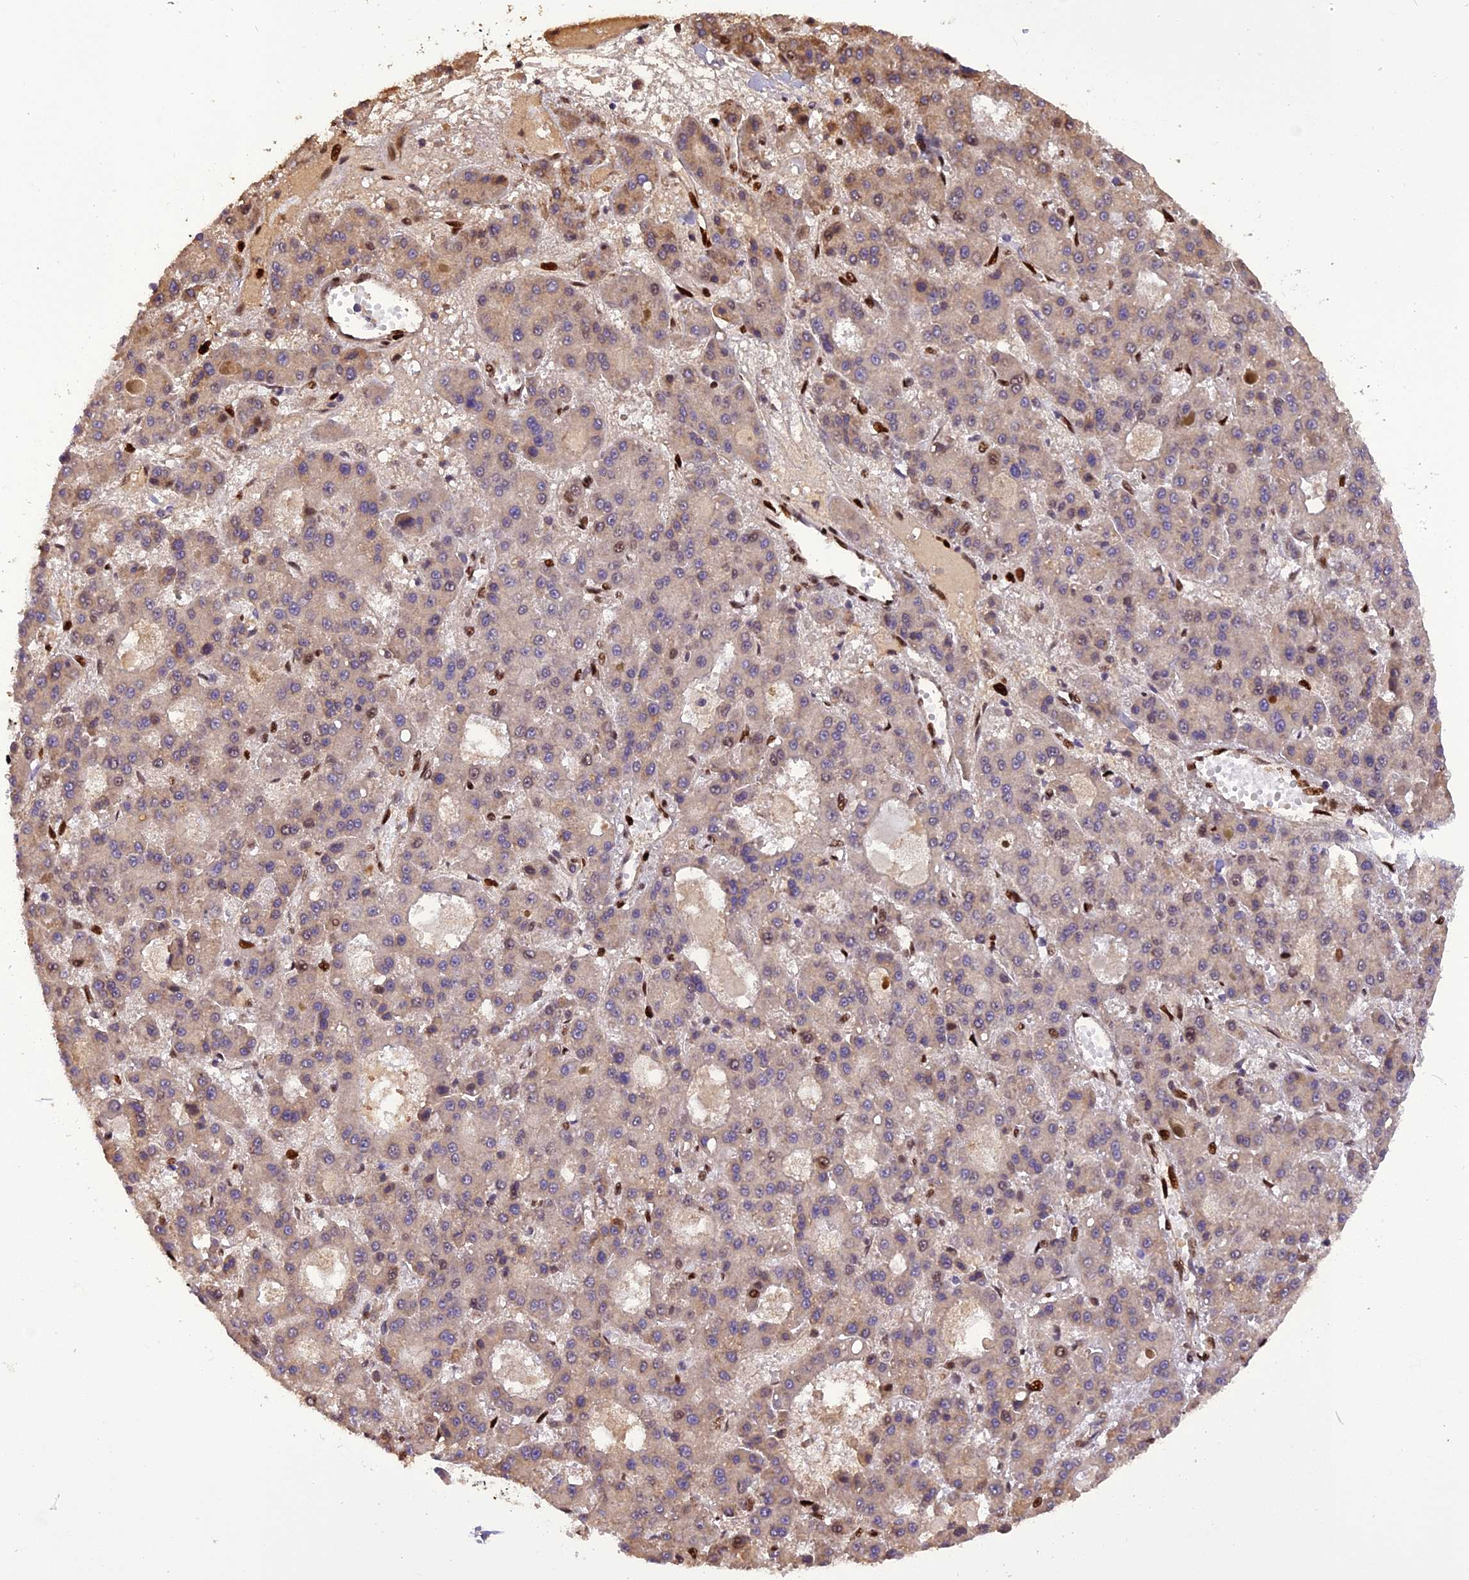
{"staining": {"intensity": "weak", "quantity": "25%-75%", "location": "cytoplasmic/membranous"}, "tissue": "liver cancer", "cell_type": "Tumor cells", "image_type": "cancer", "snomed": [{"axis": "morphology", "description": "Carcinoma, Hepatocellular, NOS"}, {"axis": "topography", "description": "Liver"}], "caption": "Immunohistochemical staining of human liver hepatocellular carcinoma displays low levels of weak cytoplasmic/membranous positivity in about 25%-75% of tumor cells.", "gene": "MICALL1", "patient": {"sex": "male", "age": 70}}